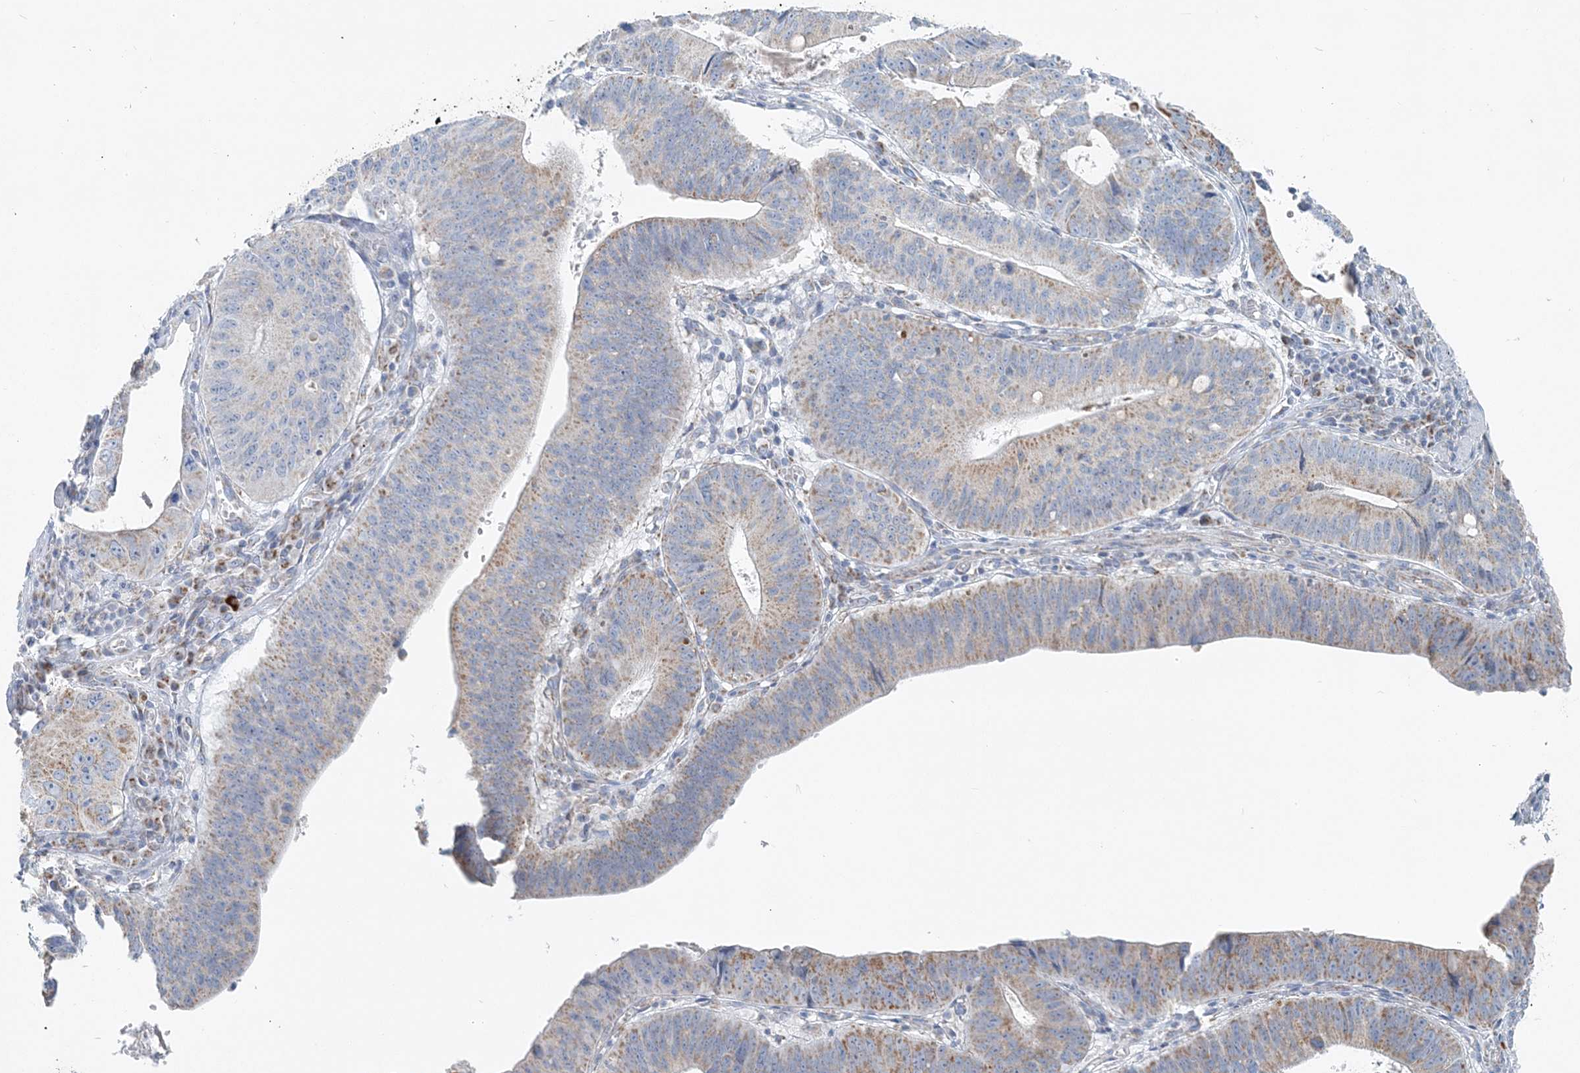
{"staining": {"intensity": "moderate", "quantity": "25%-75%", "location": "cytoplasmic/membranous"}, "tissue": "stomach cancer", "cell_type": "Tumor cells", "image_type": "cancer", "snomed": [{"axis": "morphology", "description": "Adenocarcinoma, NOS"}, {"axis": "topography", "description": "Stomach"}], "caption": "Immunohistochemical staining of human stomach cancer demonstrates medium levels of moderate cytoplasmic/membranous protein staining in approximately 25%-75% of tumor cells. The staining was performed using DAB, with brown indicating positive protein expression. Nuclei are stained blue with hematoxylin.", "gene": "PCCB", "patient": {"sex": "male", "age": 59}}